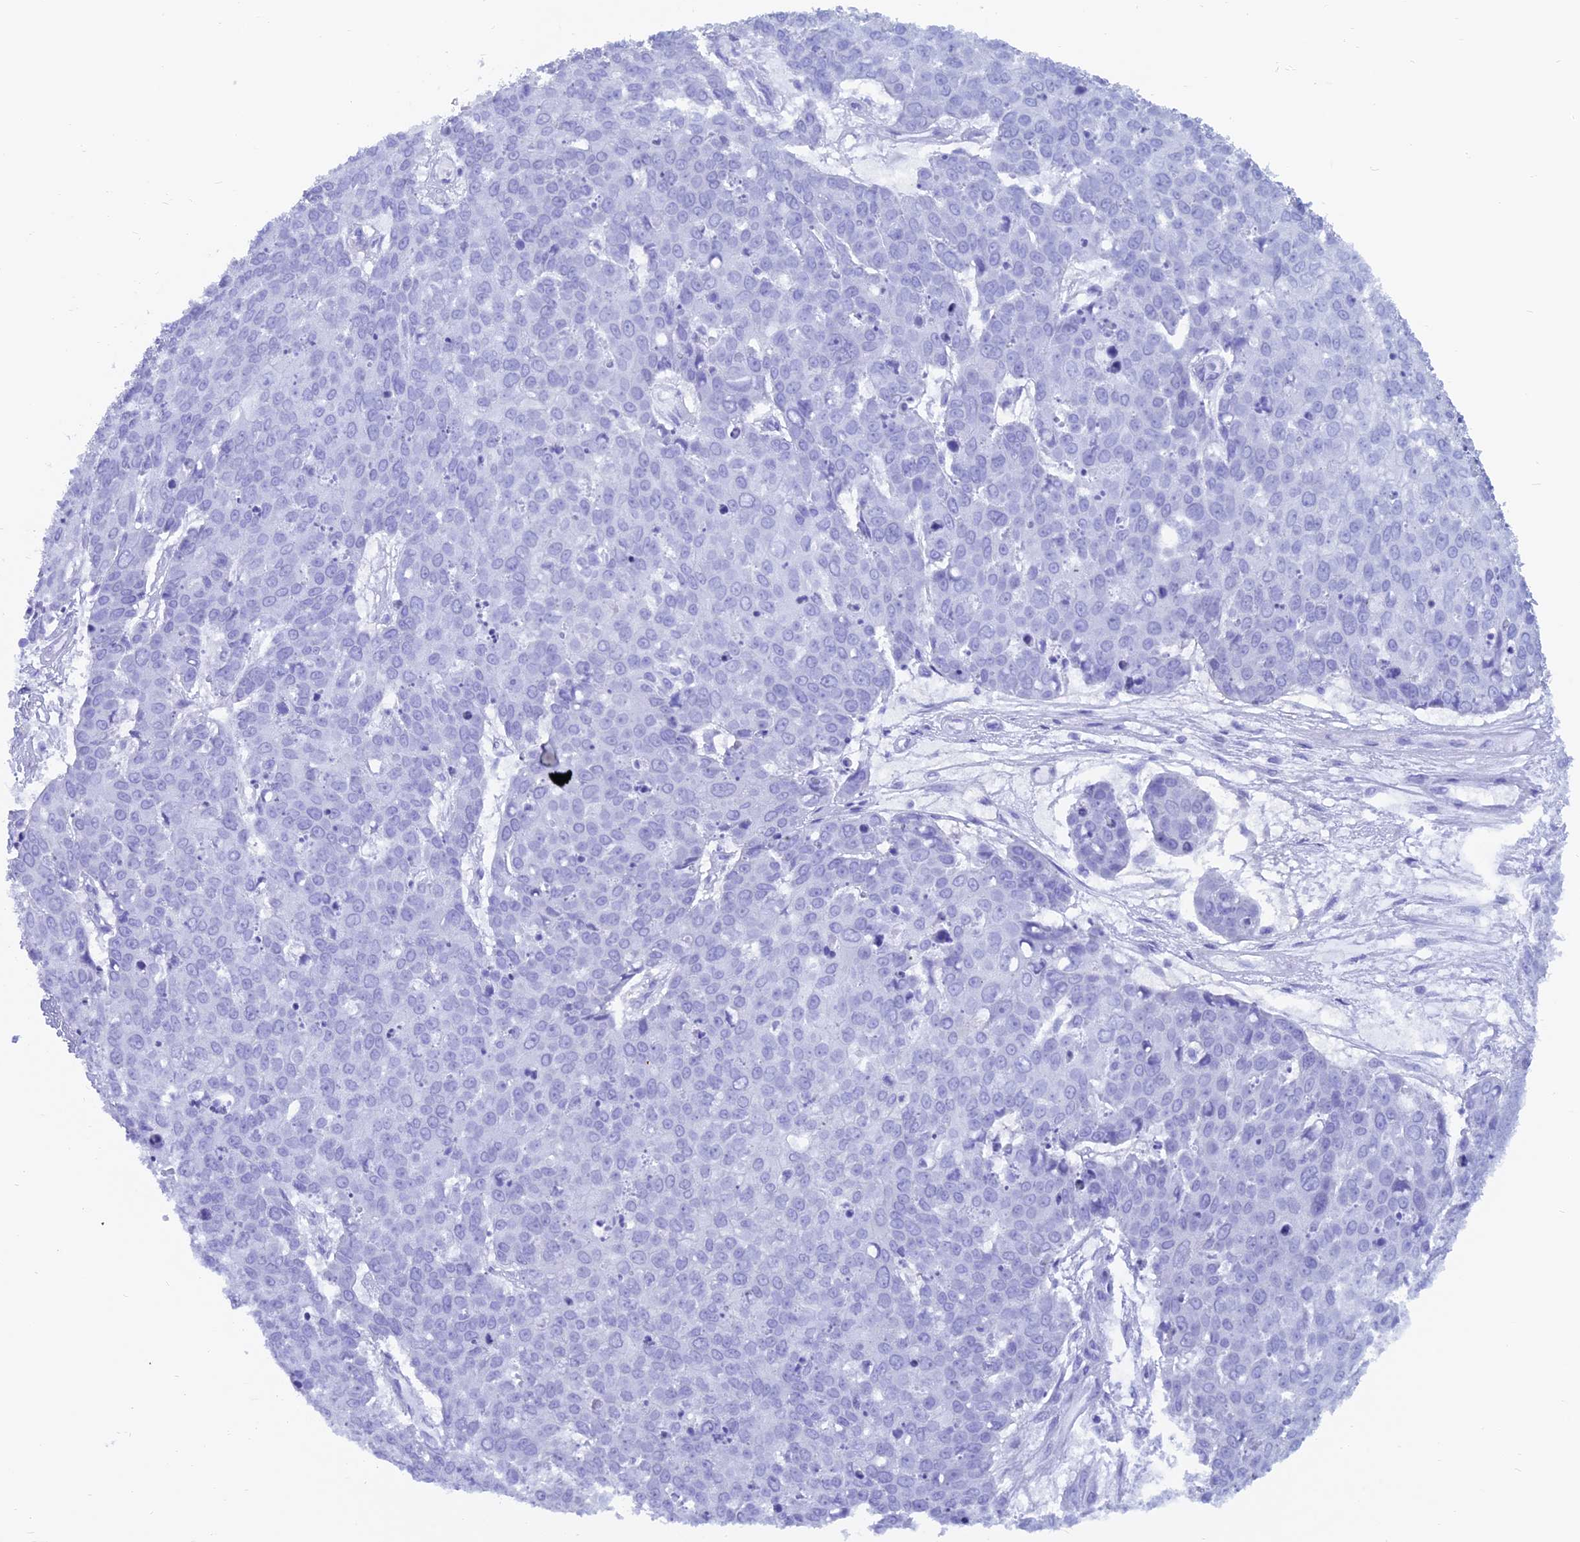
{"staining": {"intensity": "negative", "quantity": "none", "location": "none"}, "tissue": "skin cancer", "cell_type": "Tumor cells", "image_type": "cancer", "snomed": [{"axis": "morphology", "description": "Normal tissue, NOS"}, {"axis": "morphology", "description": "Squamous cell carcinoma, NOS"}, {"axis": "topography", "description": "Skin"}], "caption": "IHC photomicrograph of human squamous cell carcinoma (skin) stained for a protein (brown), which displays no expression in tumor cells. (DAB IHC, high magnification).", "gene": "CAPS", "patient": {"sex": "male", "age": 72}}